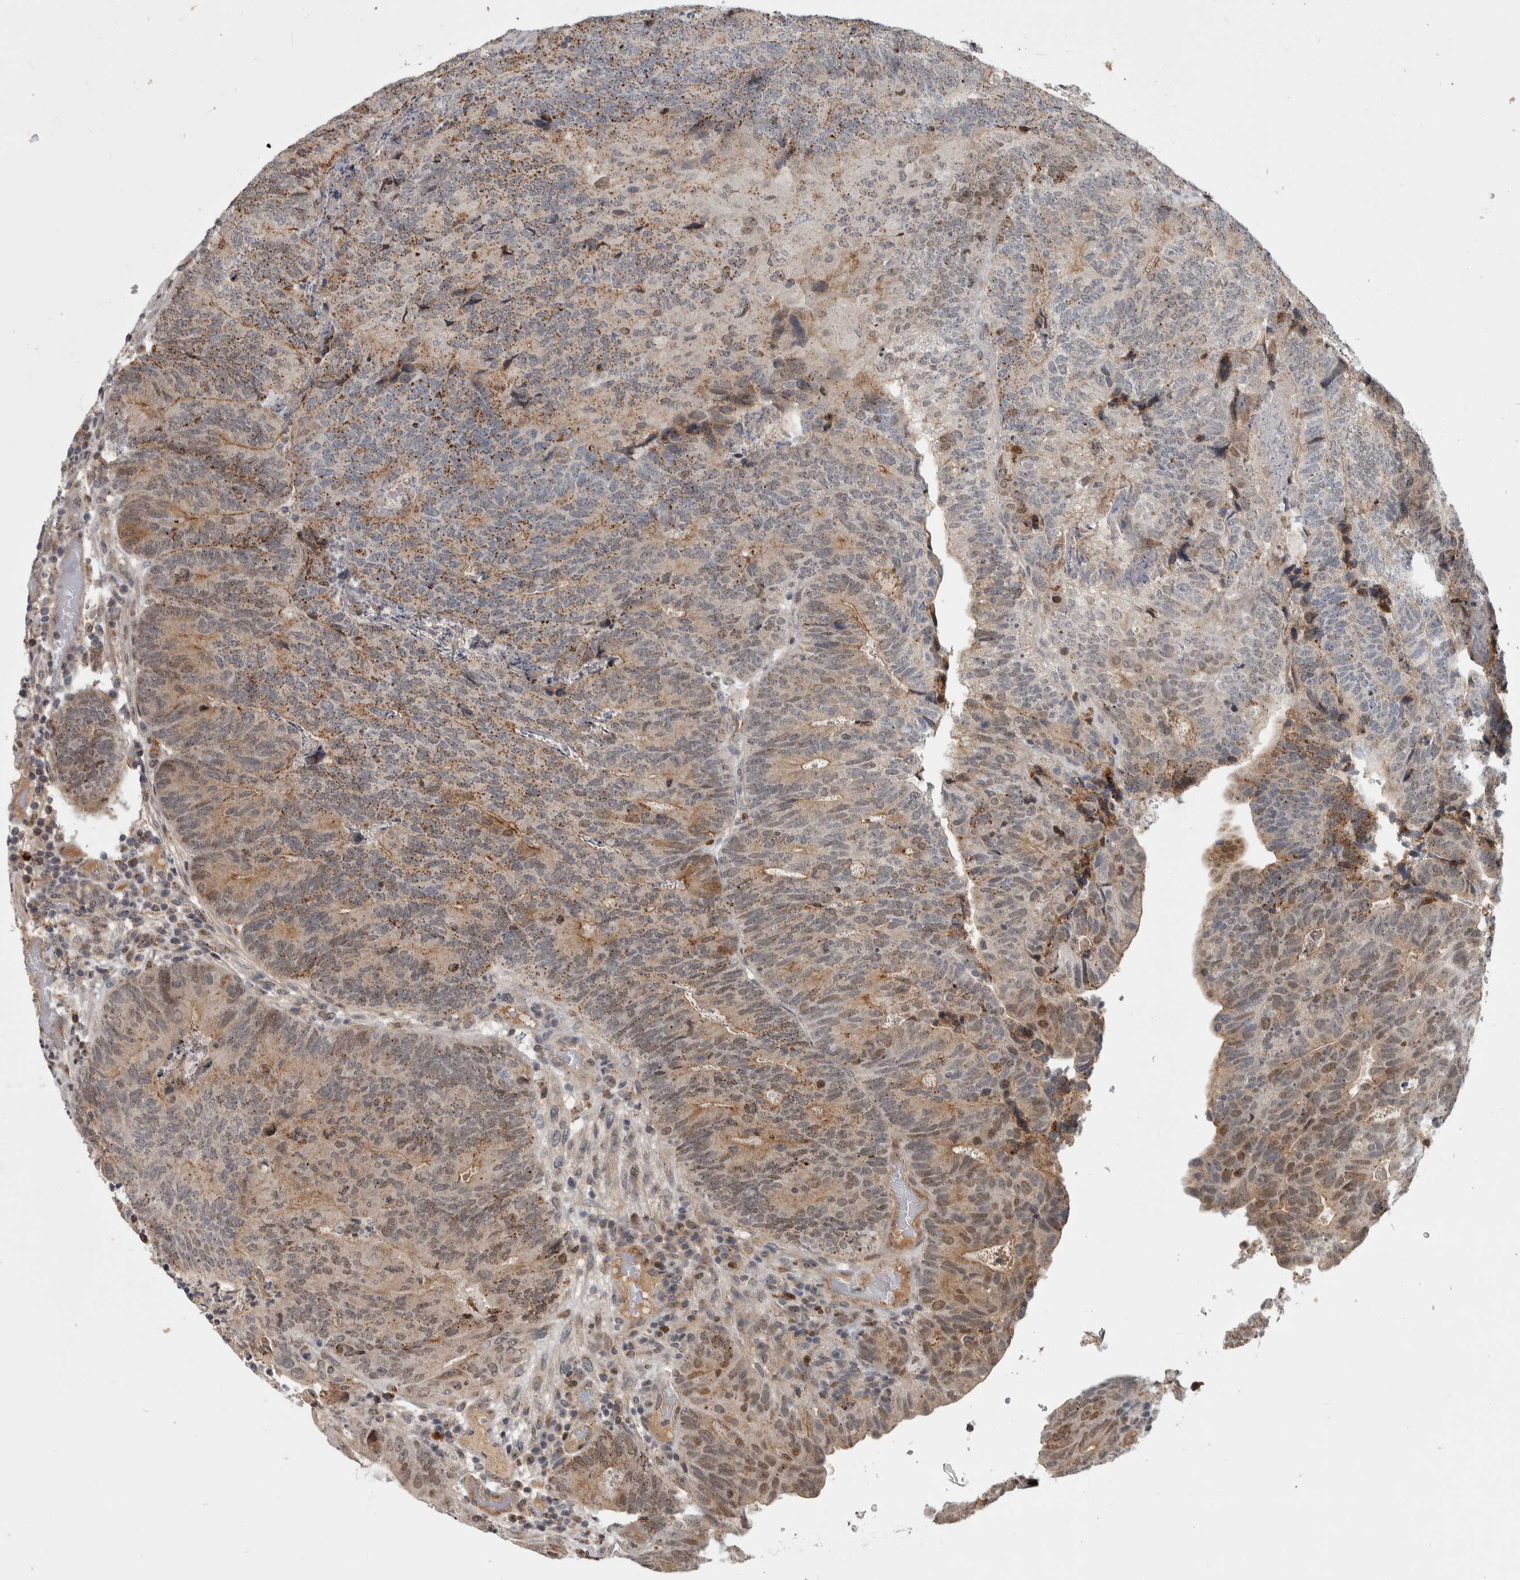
{"staining": {"intensity": "moderate", "quantity": ">75%", "location": "cytoplasmic/membranous"}, "tissue": "colorectal cancer", "cell_type": "Tumor cells", "image_type": "cancer", "snomed": [{"axis": "morphology", "description": "Adenocarcinoma, NOS"}, {"axis": "topography", "description": "Colon"}], "caption": "This is an image of IHC staining of colorectal cancer (adenocarcinoma), which shows moderate staining in the cytoplasmic/membranous of tumor cells.", "gene": "MSL1", "patient": {"sex": "female", "age": 67}}